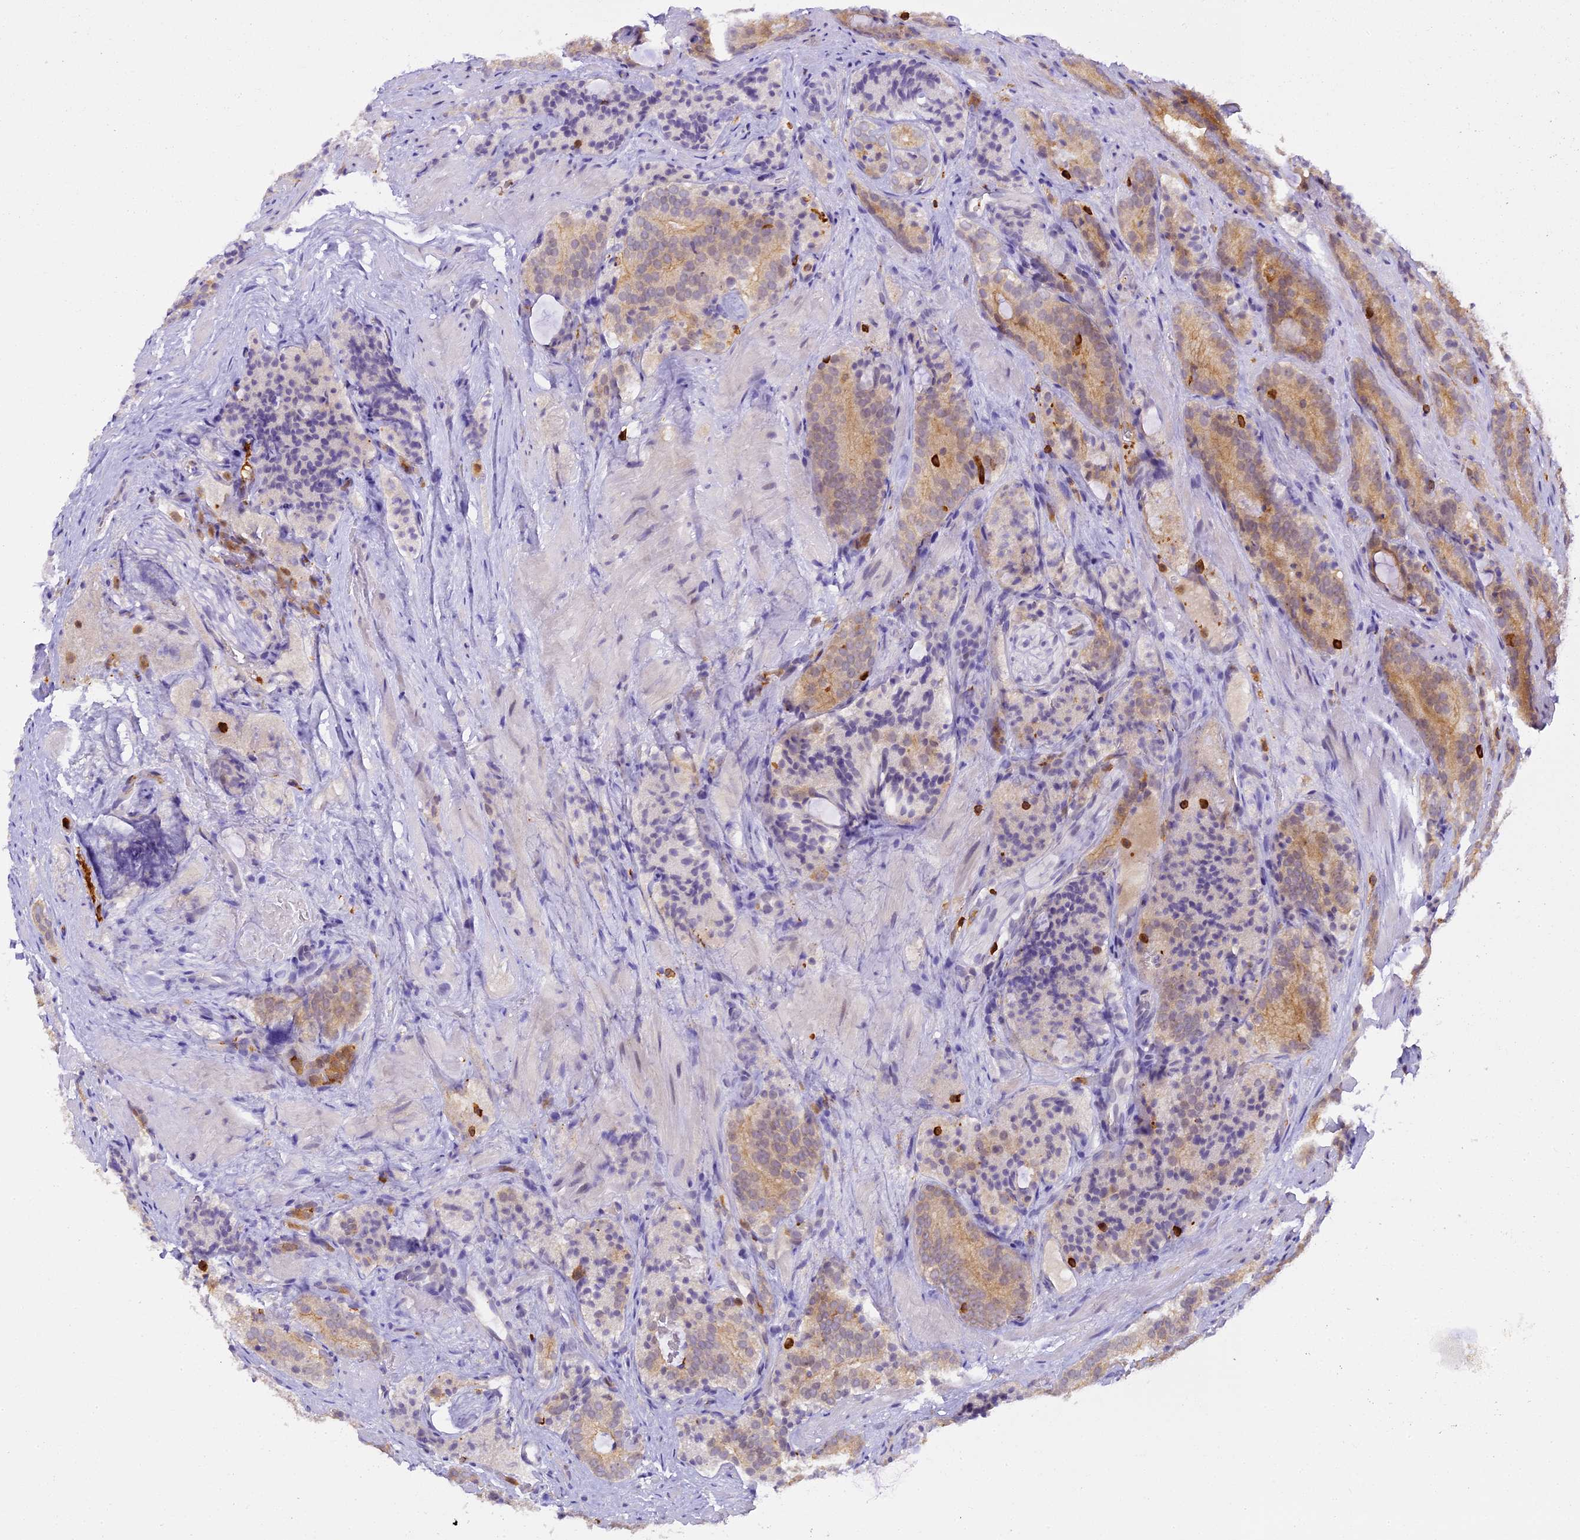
{"staining": {"intensity": "weak", "quantity": ">75%", "location": "cytoplasmic/membranous"}, "tissue": "prostate cancer", "cell_type": "Tumor cells", "image_type": "cancer", "snomed": [{"axis": "morphology", "description": "Adenocarcinoma, High grade"}, {"axis": "topography", "description": "Prostate"}], "caption": "Prostate cancer (high-grade adenocarcinoma) stained for a protein (brown) reveals weak cytoplasmic/membranous positive staining in approximately >75% of tumor cells.", "gene": "FYB1", "patient": {"sex": "male", "age": 57}}